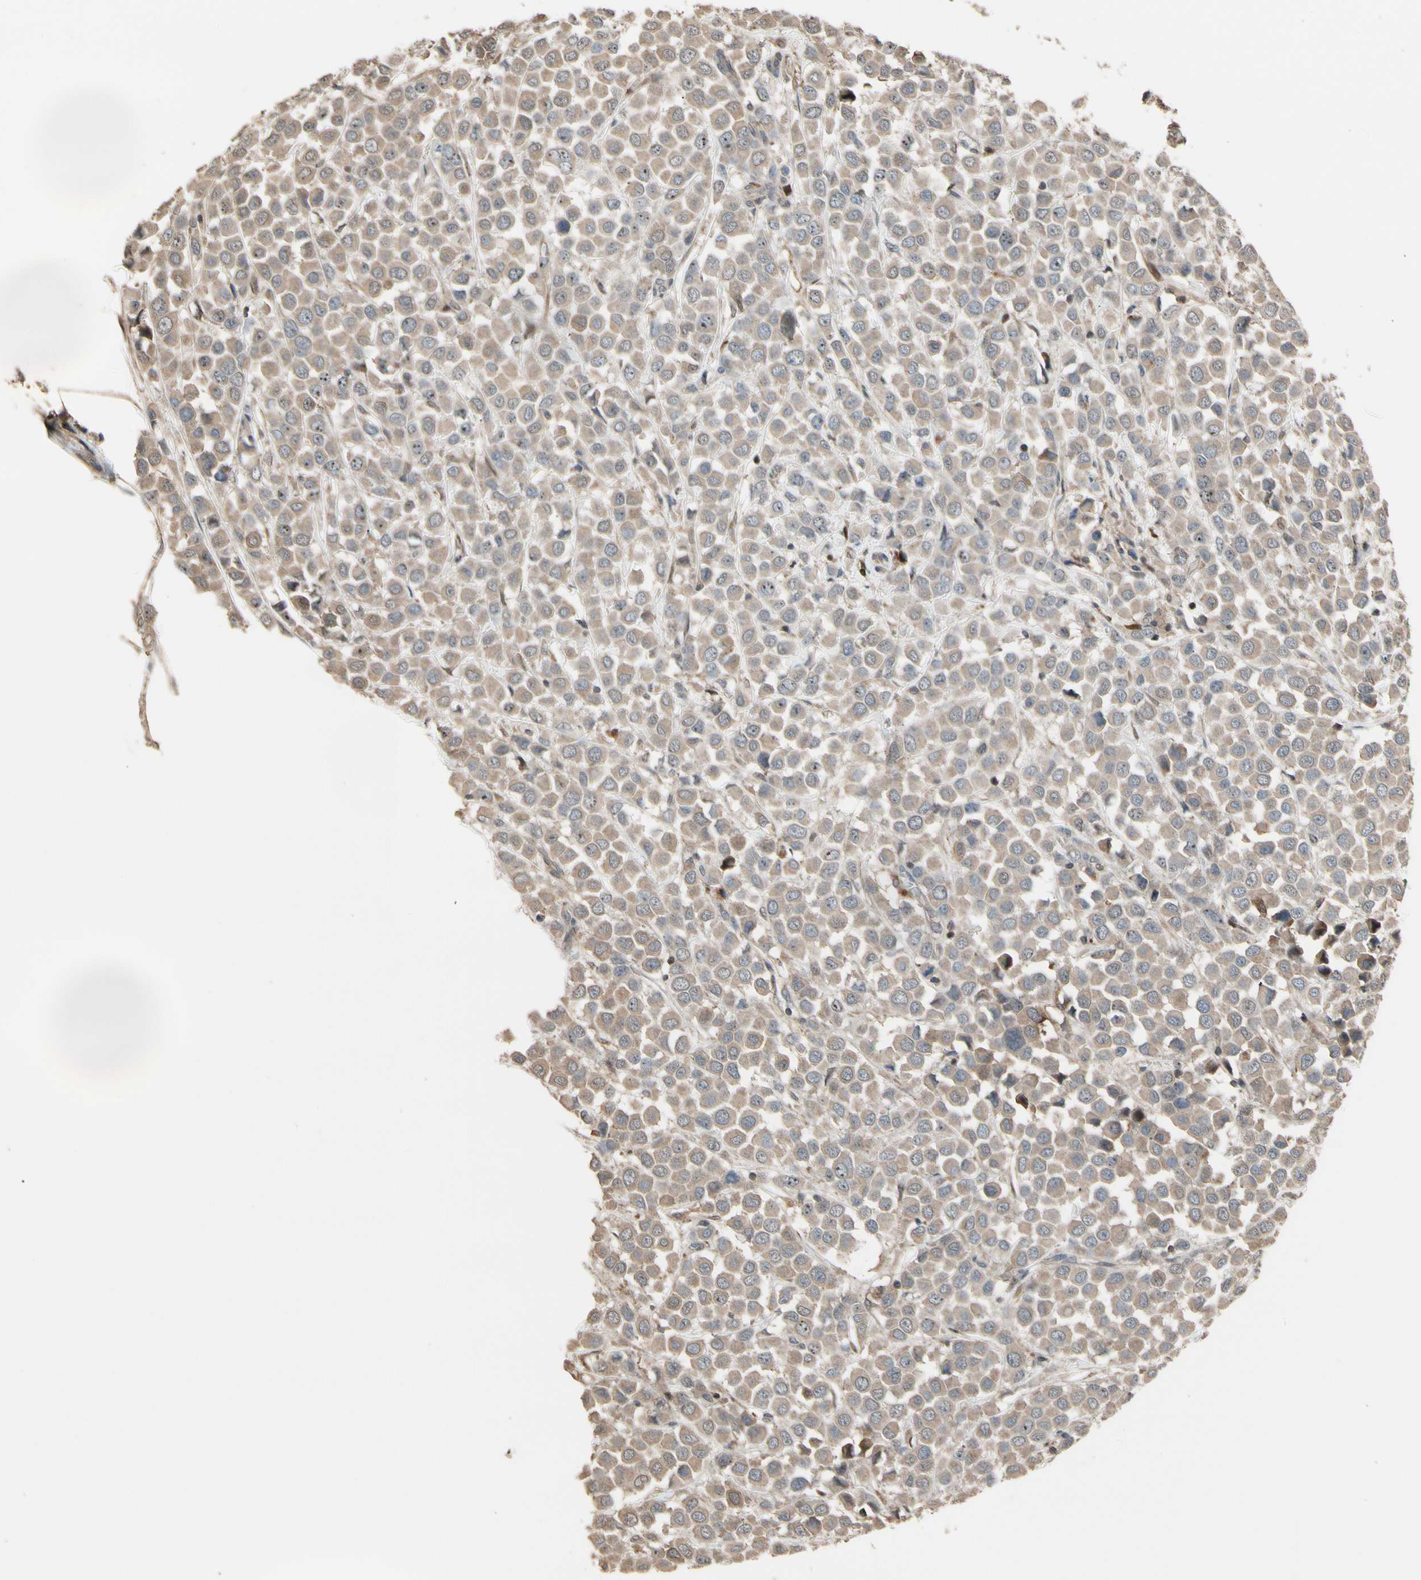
{"staining": {"intensity": "strong", "quantity": "<25%", "location": "cytoplasmic/membranous"}, "tissue": "breast cancer", "cell_type": "Tumor cells", "image_type": "cancer", "snomed": [{"axis": "morphology", "description": "Duct carcinoma"}, {"axis": "topography", "description": "Breast"}], "caption": "Breast cancer tissue demonstrates strong cytoplasmic/membranous positivity in about <25% of tumor cells, visualized by immunohistochemistry. (IHC, brightfield microscopy, high magnification).", "gene": "CSF1R", "patient": {"sex": "female", "age": 61}}